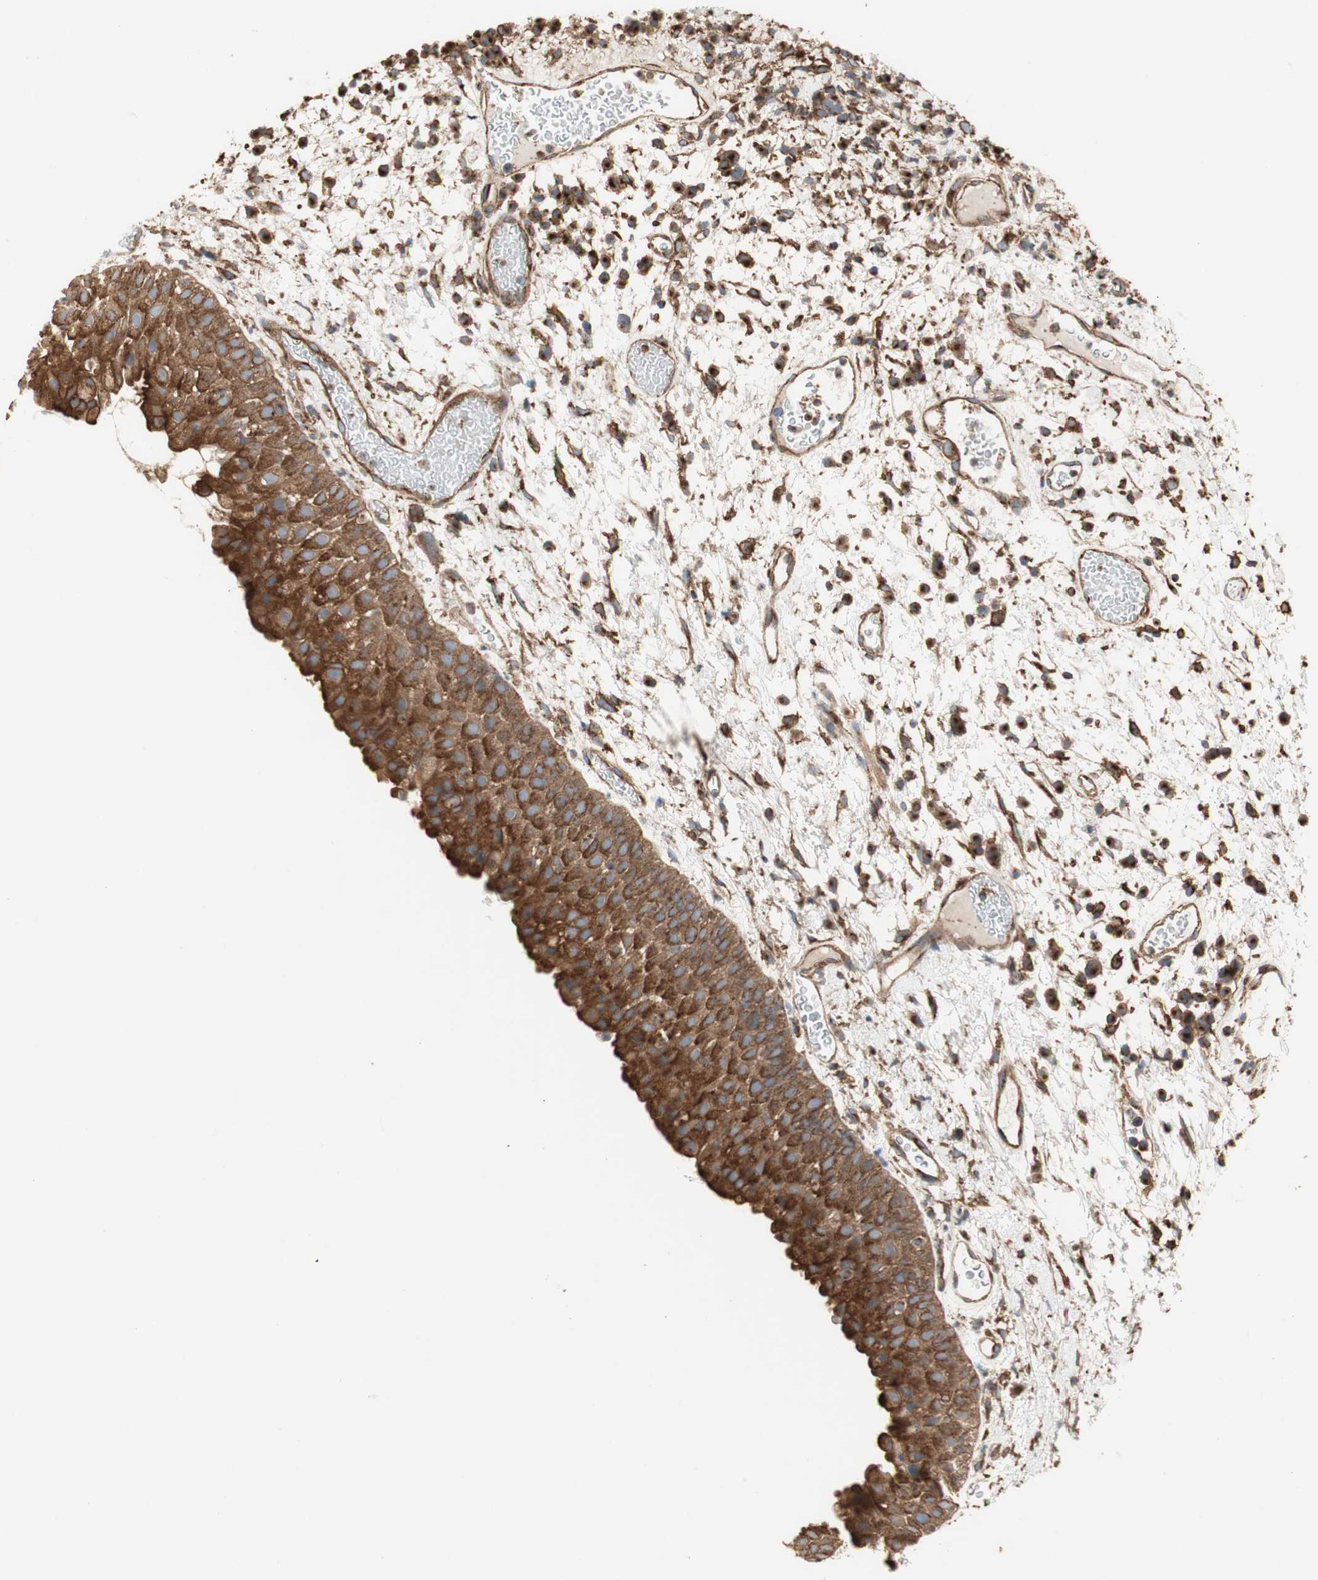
{"staining": {"intensity": "strong", "quantity": ">75%", "location": "cytoplasmic/membranous"}, "tissue": "head and neck cancer", "cell_type": "Tumor cells", "image_type": "cancer", "snomed": [{"axis": "morphology", "description": "Squamous cell carcinoma, NOS"}, {"axis": "topography", "description": "Head-Neck"}], "caption": "Immunohistochemistry histopathology image of neoplastic tissue: squamous cell carcinoma (head and neck) stained using immunohistochemistry (IHC) shows high levels of strong protein expression localized specifically in the cytoplasmic/membranous of tumor cells, appearing as a cytoplasmic/membranous brown color.", "gene": "H6PD", "patient": {"sex": "male", "age": 62}}